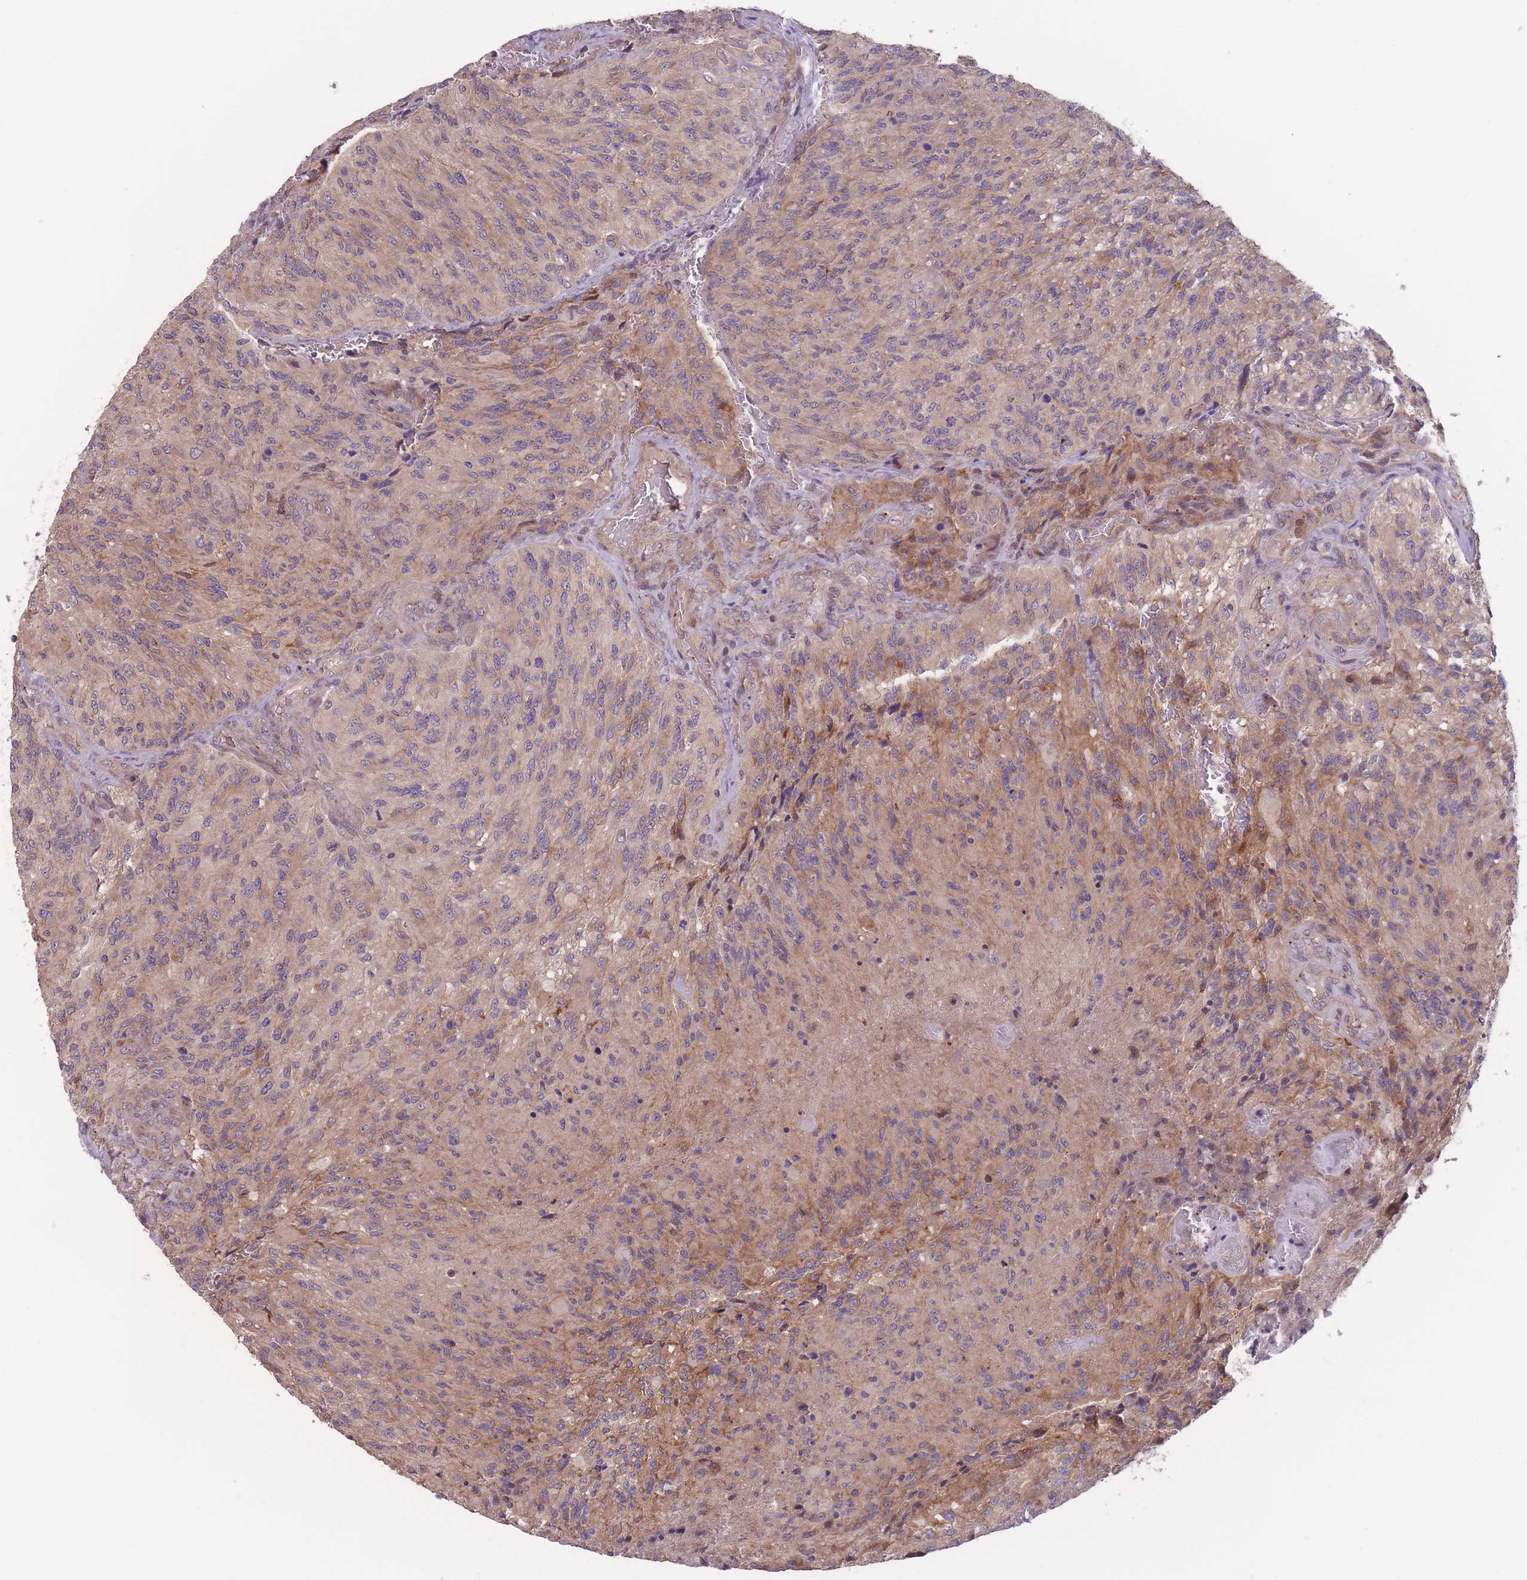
{"staining": {"intensity": "moderate", "quantity": "25%-75%", "location": "cytoplasmic/membranous"}, "tissue": "glioma", "cell_type": "Tumor cells", "image_type": "cancer", "snomed": [{"axis": "morphology", "description": "Normal tissue, NOS"}, {"axis": "morphology", "description": "Glioma, malignant, High grade"}, {"axis": "topography", "description": "Cerebral cortex"}], "caption": "Immunohistochemical staining of human glioma displays moderate cytoplasmic/membranous protein staining in about 25%-75% of tumor cells.", "gene": "ITPKC", "patient": {"sex": "male", "age": 56}}